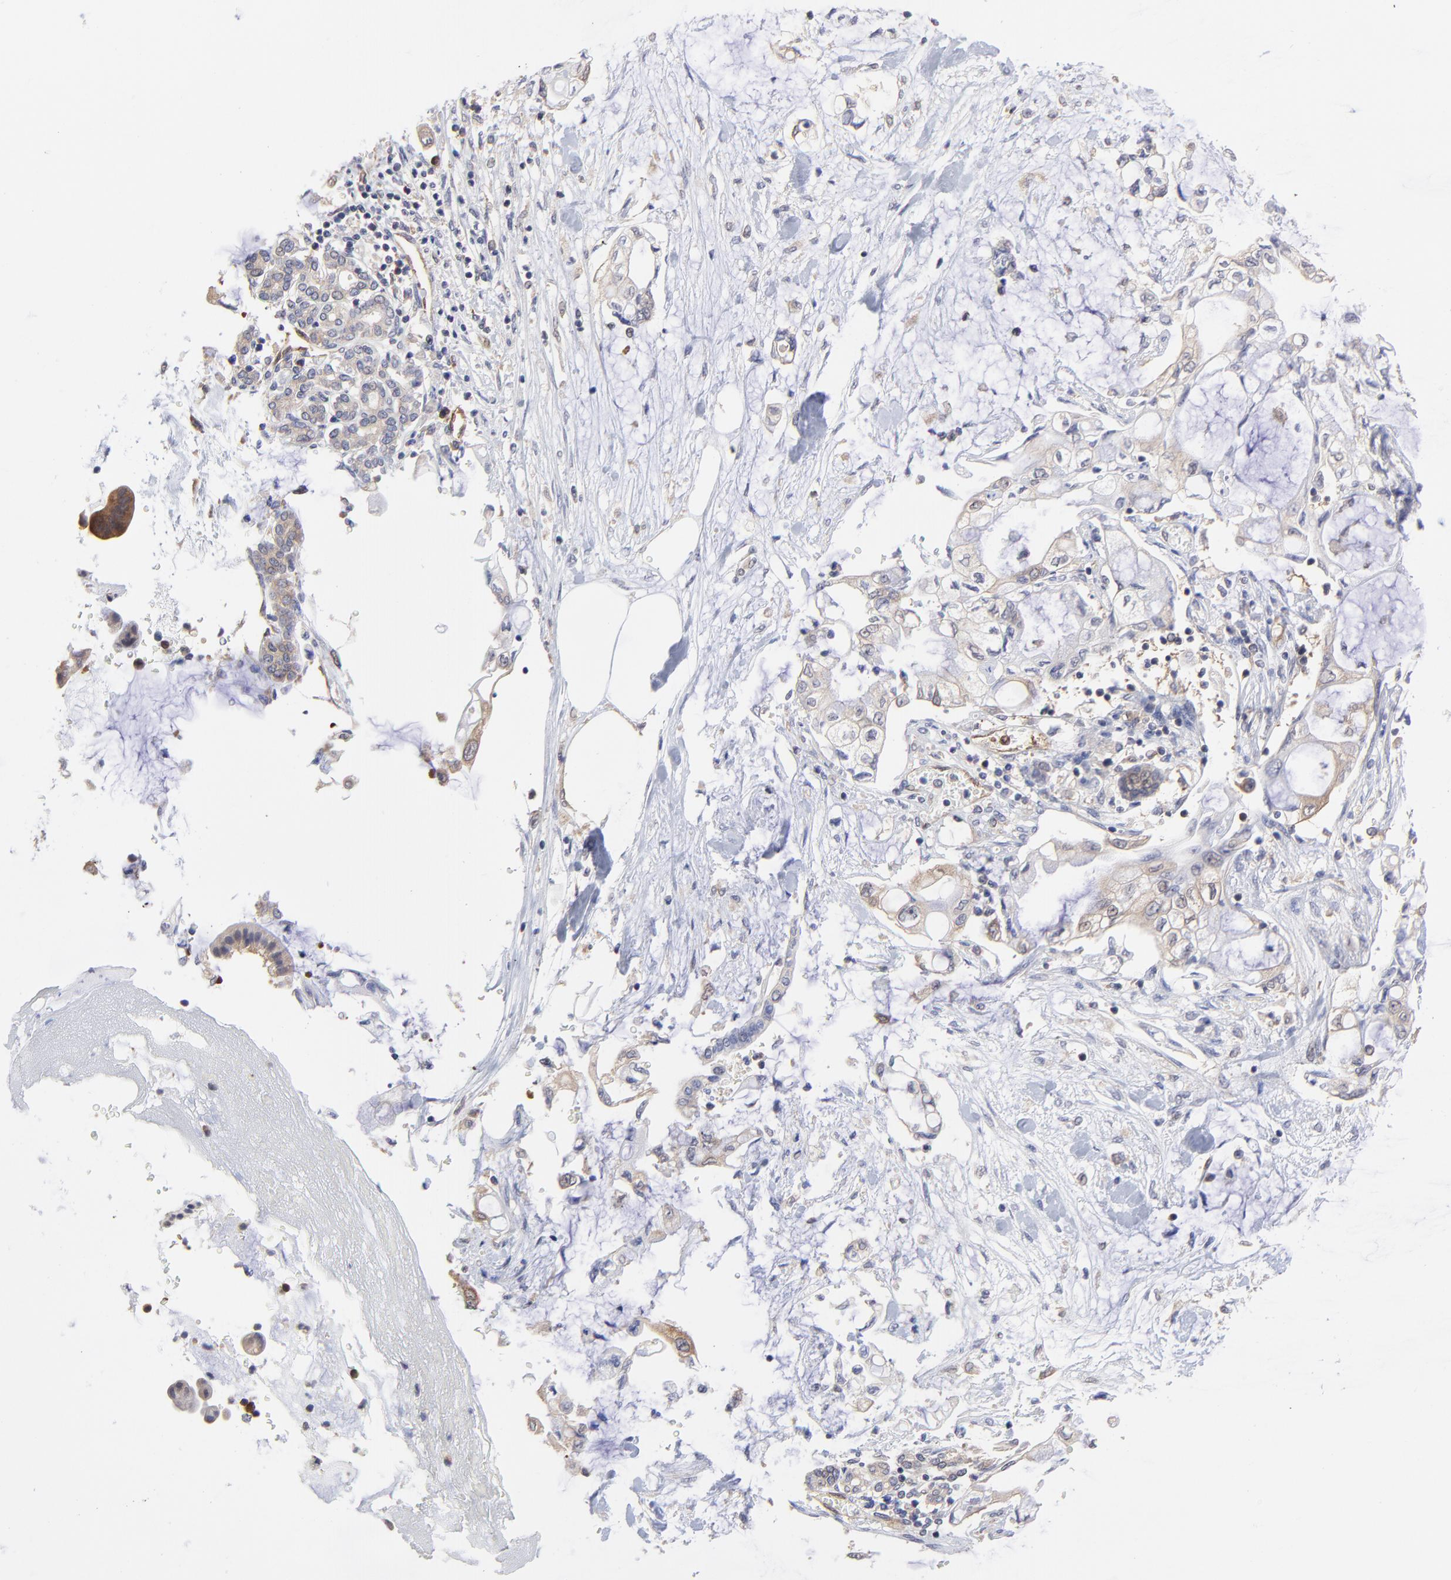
{"staining": {"intensity": "weak", "quantity": "<25%", "location": "cytoplasmic/membranous"}, "tissue": "pancreatic cancer", "cell_type": "Tumor cells", "image_type": "cancer", "snomed": [{"axis": "morphology", "description": "Adenocarcinoma, NOS"}, {"axis": "topography", "description": "Pancreas"}], "caption": "The micrograph demonstrates no staining of tumor cells in adenocarcinoma (pancreatic).", "gene": "GART", "patient": {"sex": "female", "age": 70}}